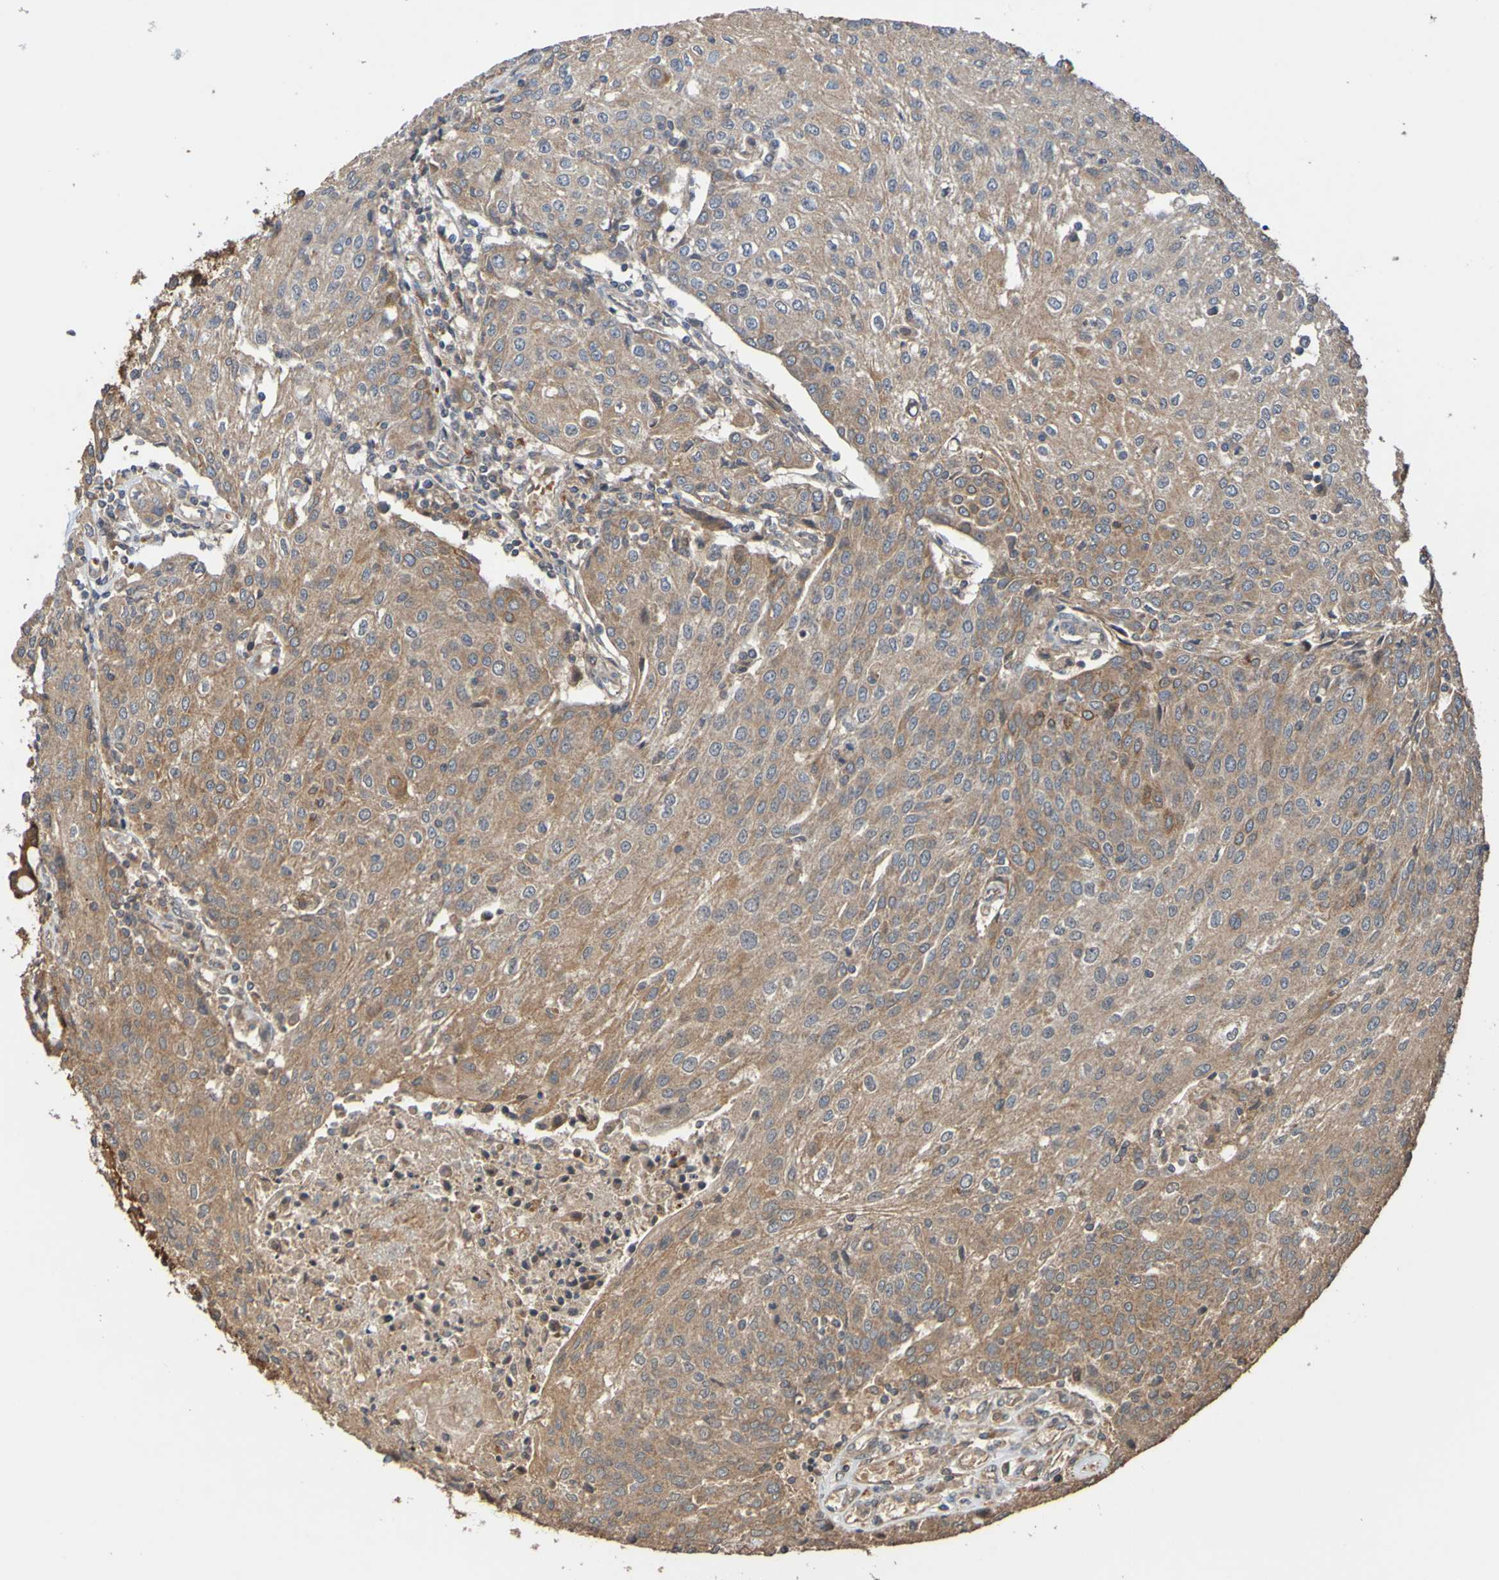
{"staining": {"intensity": "moderate", "quantity": ">75%", "location": "cytoplasmic/membranous"}, "tissue": "urothelial cancer", "cell_type": "Tumor cells", "image_type": "cancer", "snomed": [{"axis": "morphology", "description": "Urothelial carcinoma, High grade"}, {"axis": "topography", "description": "Urinary bladder"}], "caption": "Urothelial carcinoma (high-grade) stained with a brown dye shows moderate cytoplasmic/membranous positive positivity in approximately >75% of tumor cells.", "gene": "UCN", "patient": {"sex": "female", "age": 85}}